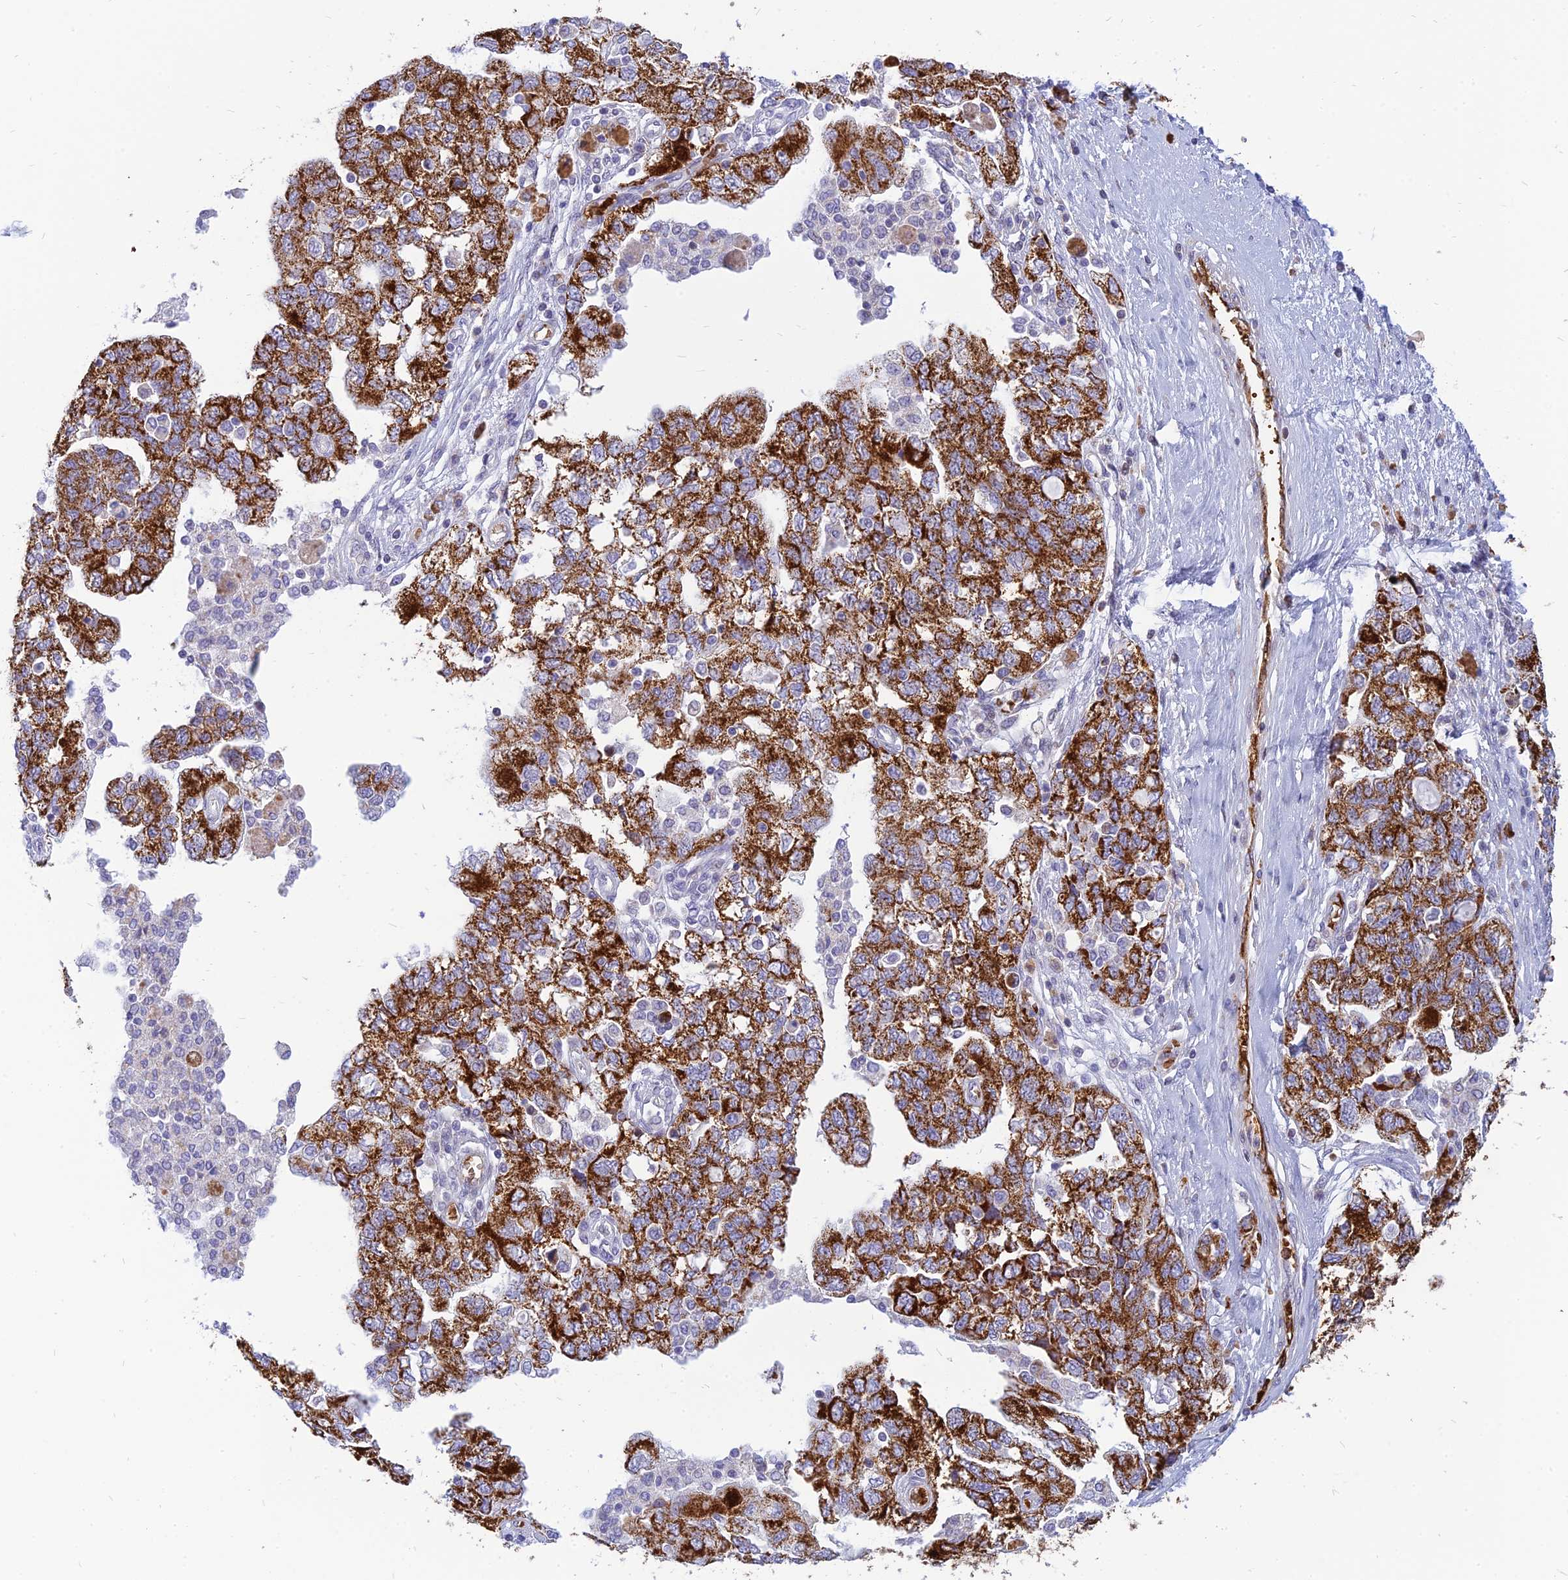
{"staining": {"intensity": "strong", "quantity": ">75%", "location": "cytoplasmic/membranous"}, "tissue": "ovarian cancer", "cell_type": "Tumor cells", "image_type": "cancer", "snomed": [{"axis": "morphology", "description": "Carcinoma, NOS"}, {"axis": "morphology", "description": "Cystadenocarcinoma, serous, NOS"}, {"axis": "topography", "description": "Ovary"}], "caption": "An IHC micrograph of neoplastic tissue is shown. Protein staining in brown highlights strong cytoplasmic/membranous positivity in ovarian cancer within tumor cells.", "gene": "HHAT", "patient": {"sex": "female", "age": 69}}